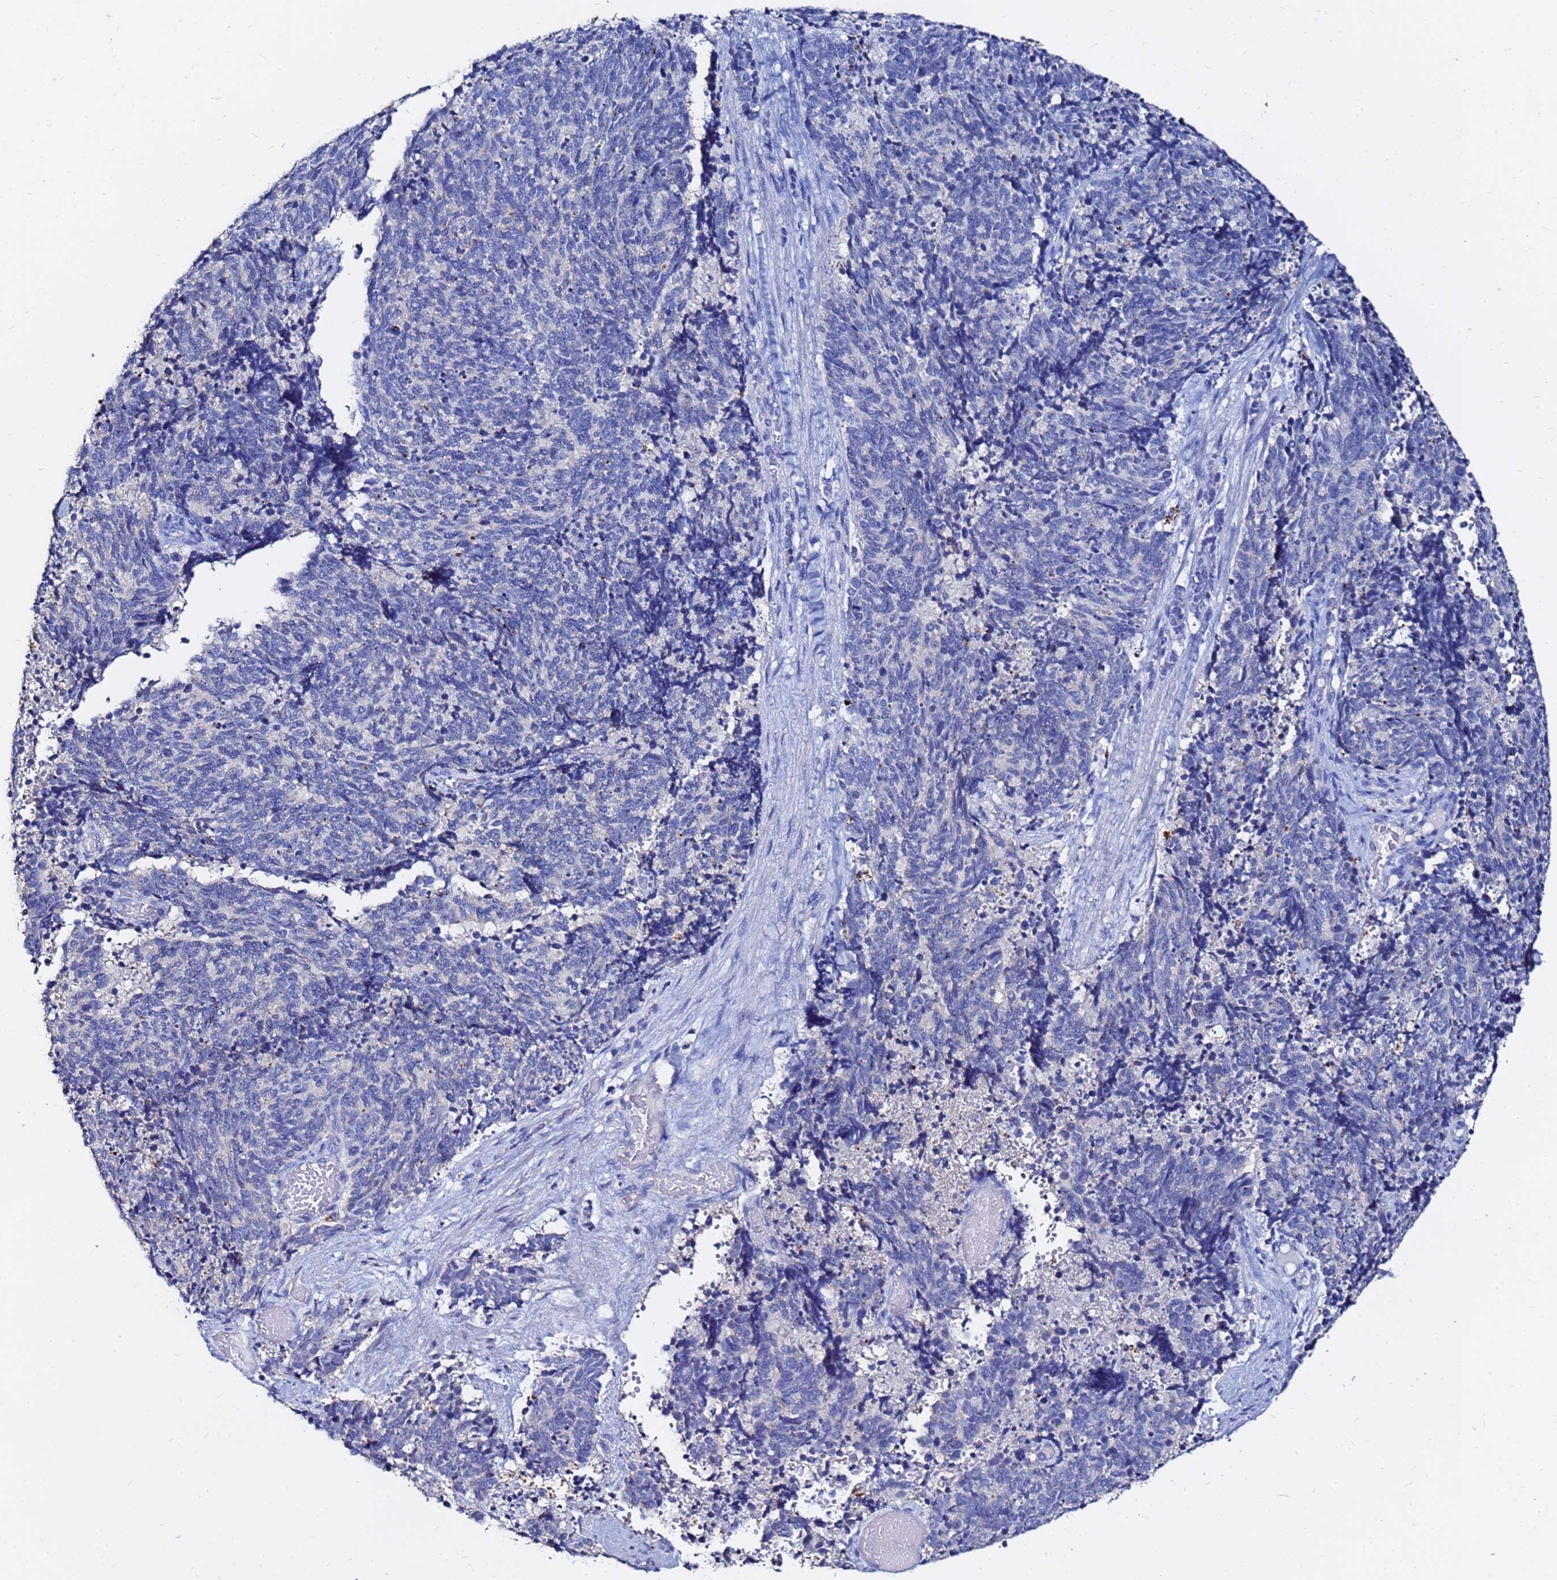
{"staining": {"intensity": "negative", "quantity": "none", "location": "none"}, "tissue": "cervical cancer", "cell_type": "Tumor cells", "image_type": "cancer", "snomed": [{"axis": "morphology", "description": "Squamous cell carcinoma, NOS"}, {"axis": "topography", "description": "Cervix"}], "caption": "DAB (3,3'-diaminobenzidine) immunohistochemical staining of cervical squamous cell carcinoma displays no significant positivity in tumor cells. (Stains: DAB immunohistochemistry (IHC) with hematoxylin counter stain, Microscopy: brightfield microscopy at high magnification).", "gene": "FAM183A", "patient": {"sex": "female", "age": 29}}